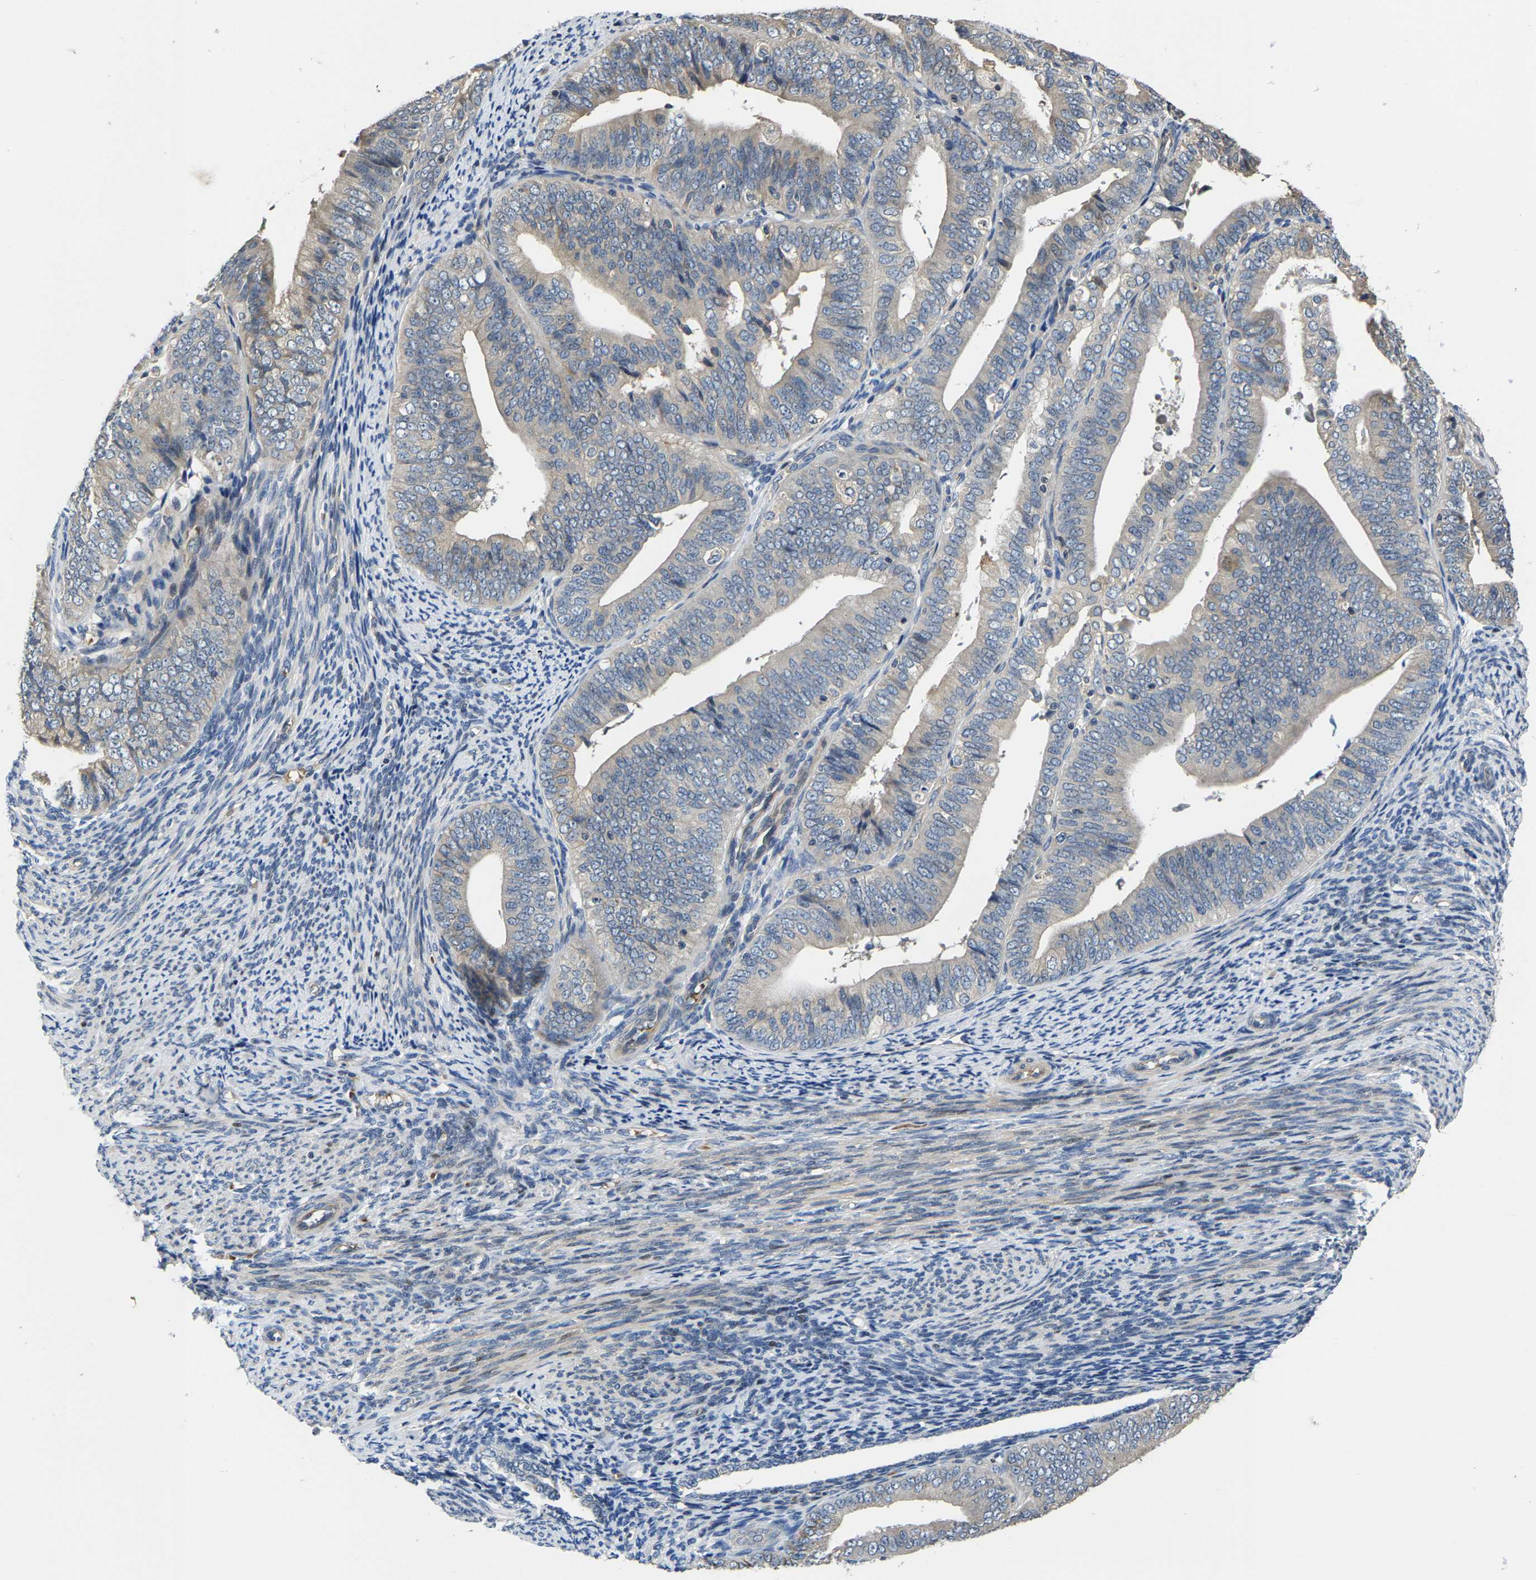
{"staining": {"intensity": "weak", "quantity": "<25%", "location": "cytoplasmic/membranous"}, "tissue": "endometrial cancer", "cell_type": "Tumor cells", "image_type": "cancer", "snomed": [{"axis": "morphology", "description": "Adenocarcinoma, NOS"}, {"axis": "topography", "description": "Endometrium"}], "caption": "An immunohistochemistry image of endometrial cancer is shown. There is no staining in tumor cells of endometrial cancer. Nuclei are stained in blue.", "gene": "AGBL3", "patient": {"sex": "female", "age": 63}}